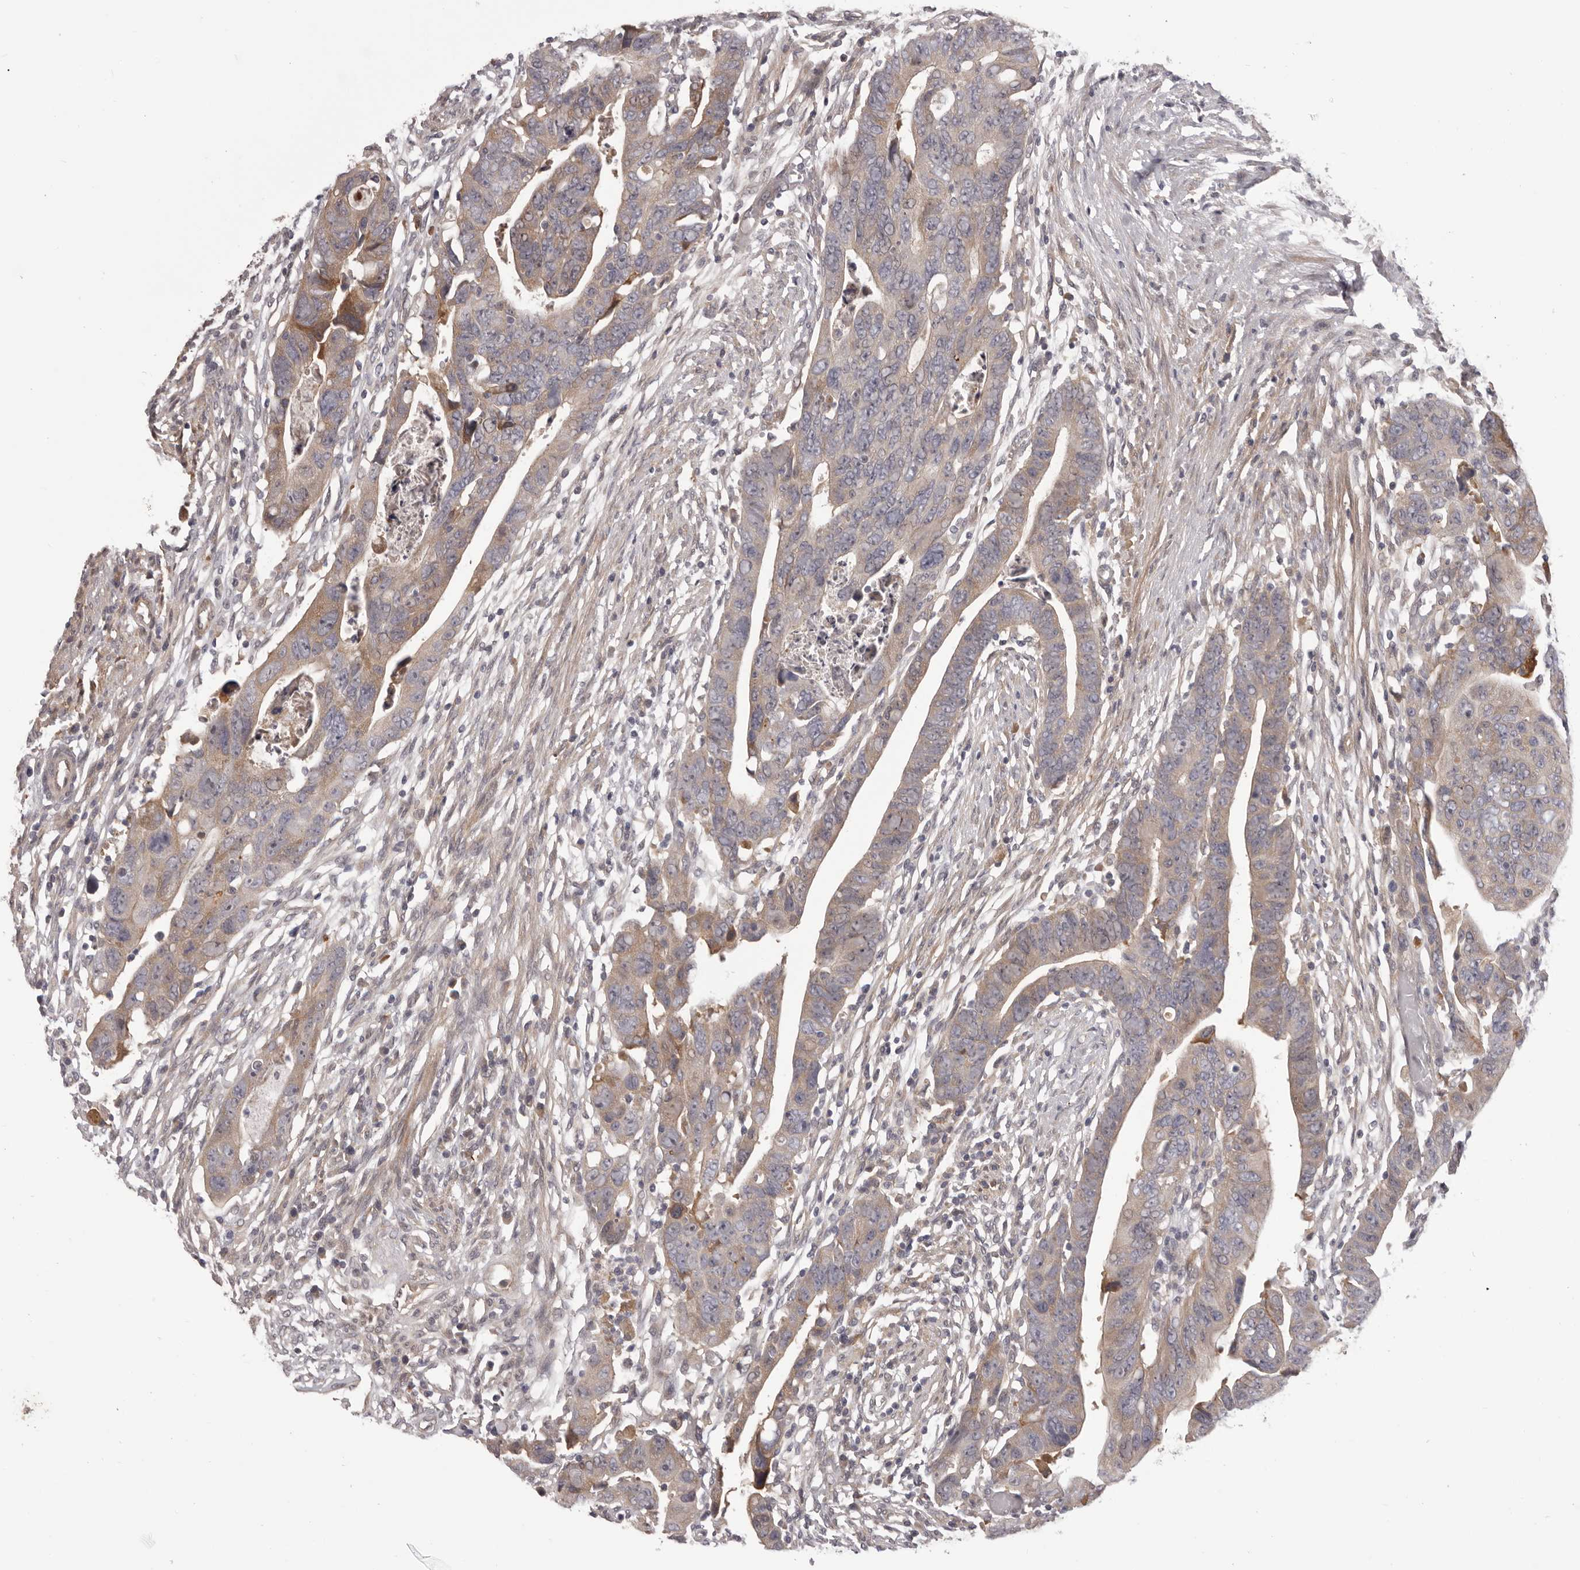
{"staining": {"intensity": "moderate", "quantity": "<25%", "location": "cytoplasmic/membranous"}, "tissue": "colorectal cancer", "cell_type": "Tumor cells", "image_type": "cancer", "snomed": [{"axis": "morphology", "description": "Adenocarcinoma, NOS"}, {"axis": "topography", "description": "Rectum"}], "caption": "The histopathology image displays staining of colorectal adenocarcinoma, revealing moderate cytoplasmic/membranous protein expression (brown color) within tumor cells.", "gene": "OTUD3", "patient": {"sex": "female", "age": 65}}